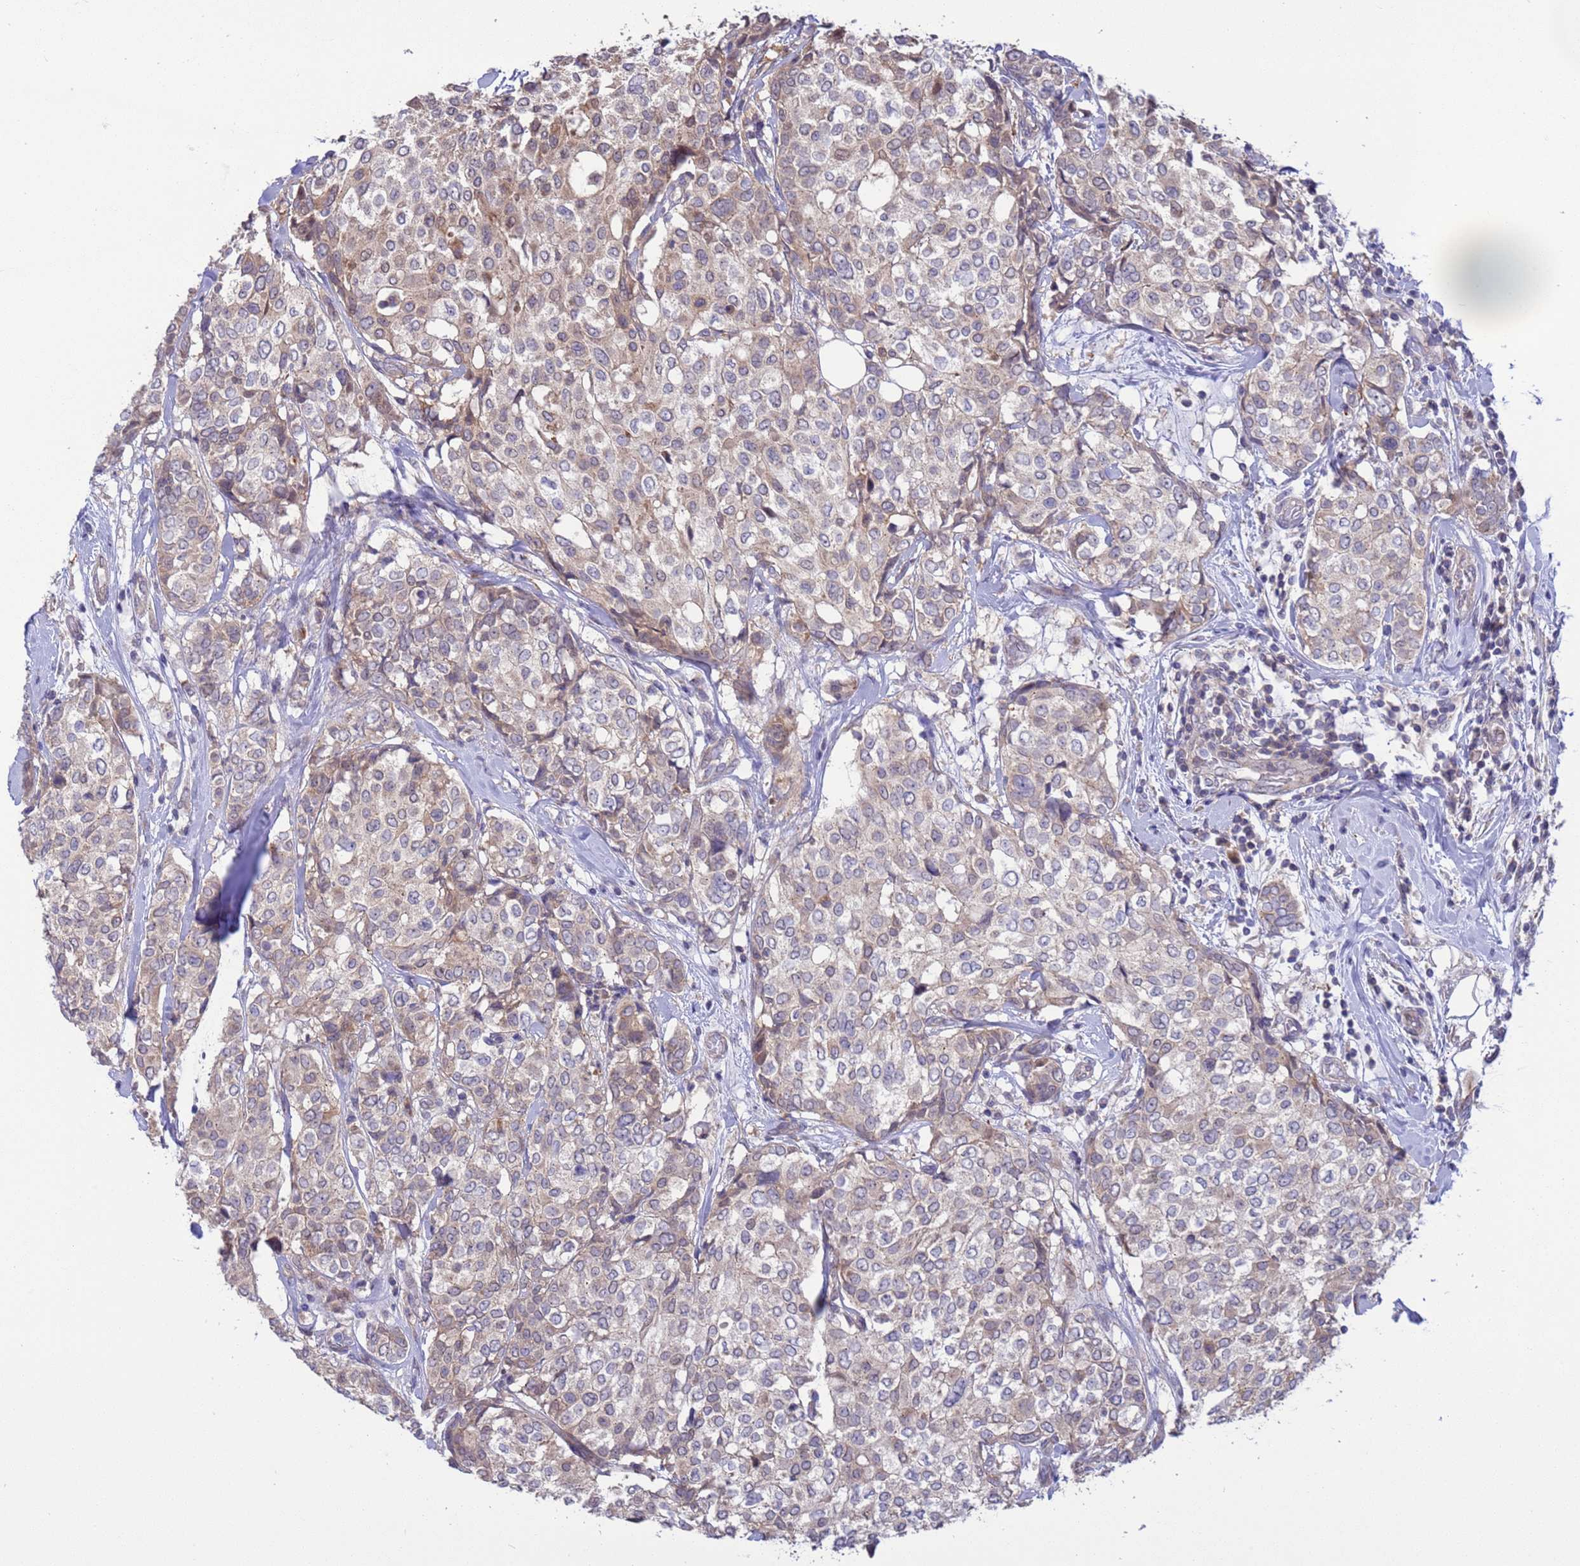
{"staining": {"intensity": "weak", "quantity": "<25%", "location": "cytoplasmic/membranous"}, "tissue": "breast cancer", "cell_type": "Tumor cells", "image_type": "cancer", "snomed": [{"axis": "morphology", "description": "Lobular carcinoma"}, {"axis": "topography", "description": "Breast"}], "caption": "Tumor cells show no significant staining in breast cancer.", "gene": "GJA10", "patient": {"sex": "female", "age": 51}}